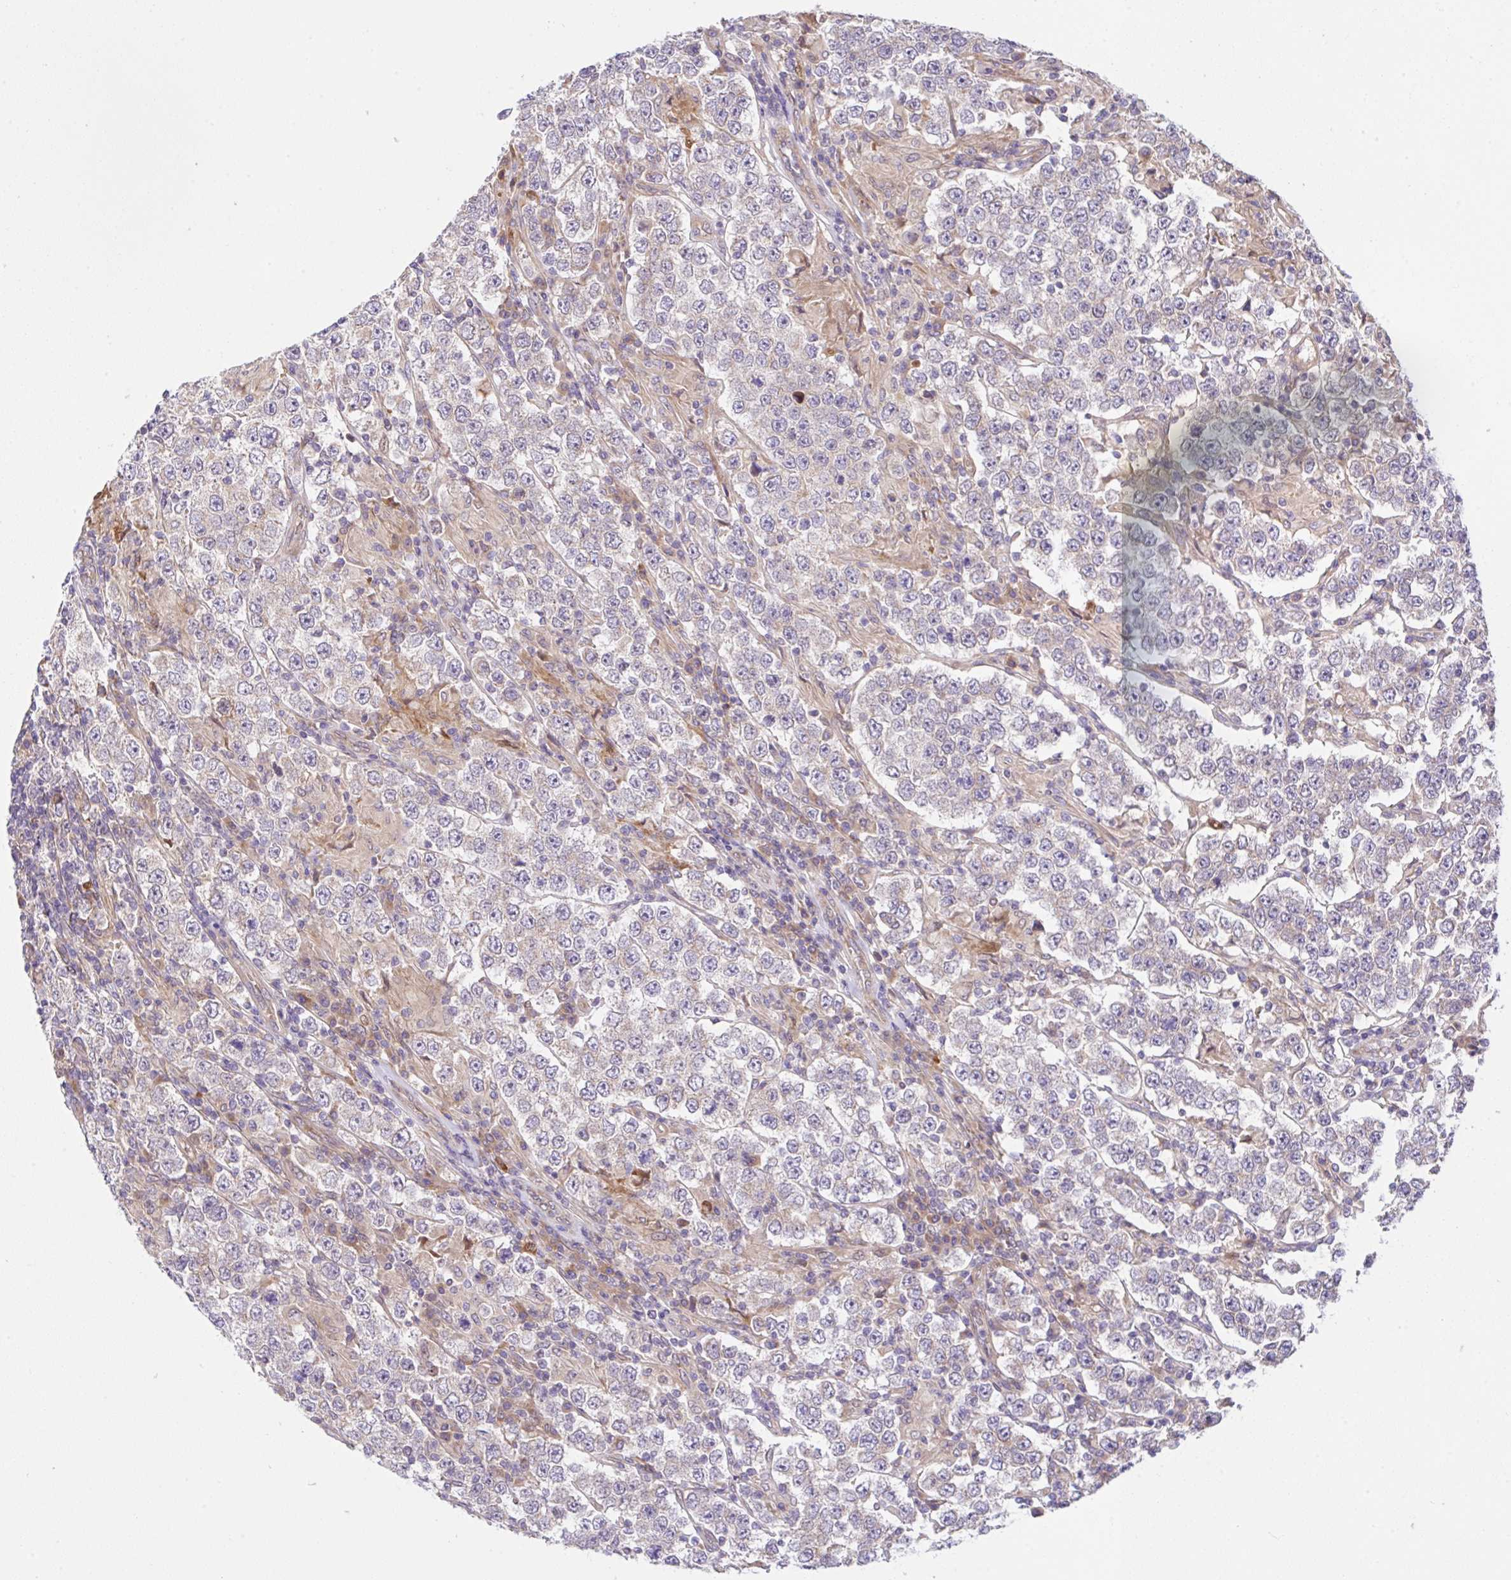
{"staining": {"intensity": "weak", "quantity": "25%-75%", "location": "cytoplasmic/membranous"}, "tissue": "testis cancer", "cell_type": "Tumor cells", "image_type": "cancer", "snomed": [{"axis": "morphology", "description": "Normal tissue, NOS"}, {"axis": "morphology", "description": "Urothelial carcinoma, High grade"}, {"axis": "morphology", "description": "Seminoma, NOS"}, {"axis": "morphology", "description": "Carcinoma, Embryonal, NOS"}, {"axis": "topography", "description": "Urinary bladder"}, {"axis": "topography", "description": "Testis"}], "caption": "Immunohistochemistry (DAB (3,3'-diaminobenzidine)) staining of human testis cancer (high-grade urothelial carcinoma) displays weak cytoplasmic/membranous protein staining in approximately 25%-75% of tumor cells.", "gene": "UBE4A", "patient": {"sex": "male", "age": 41}}